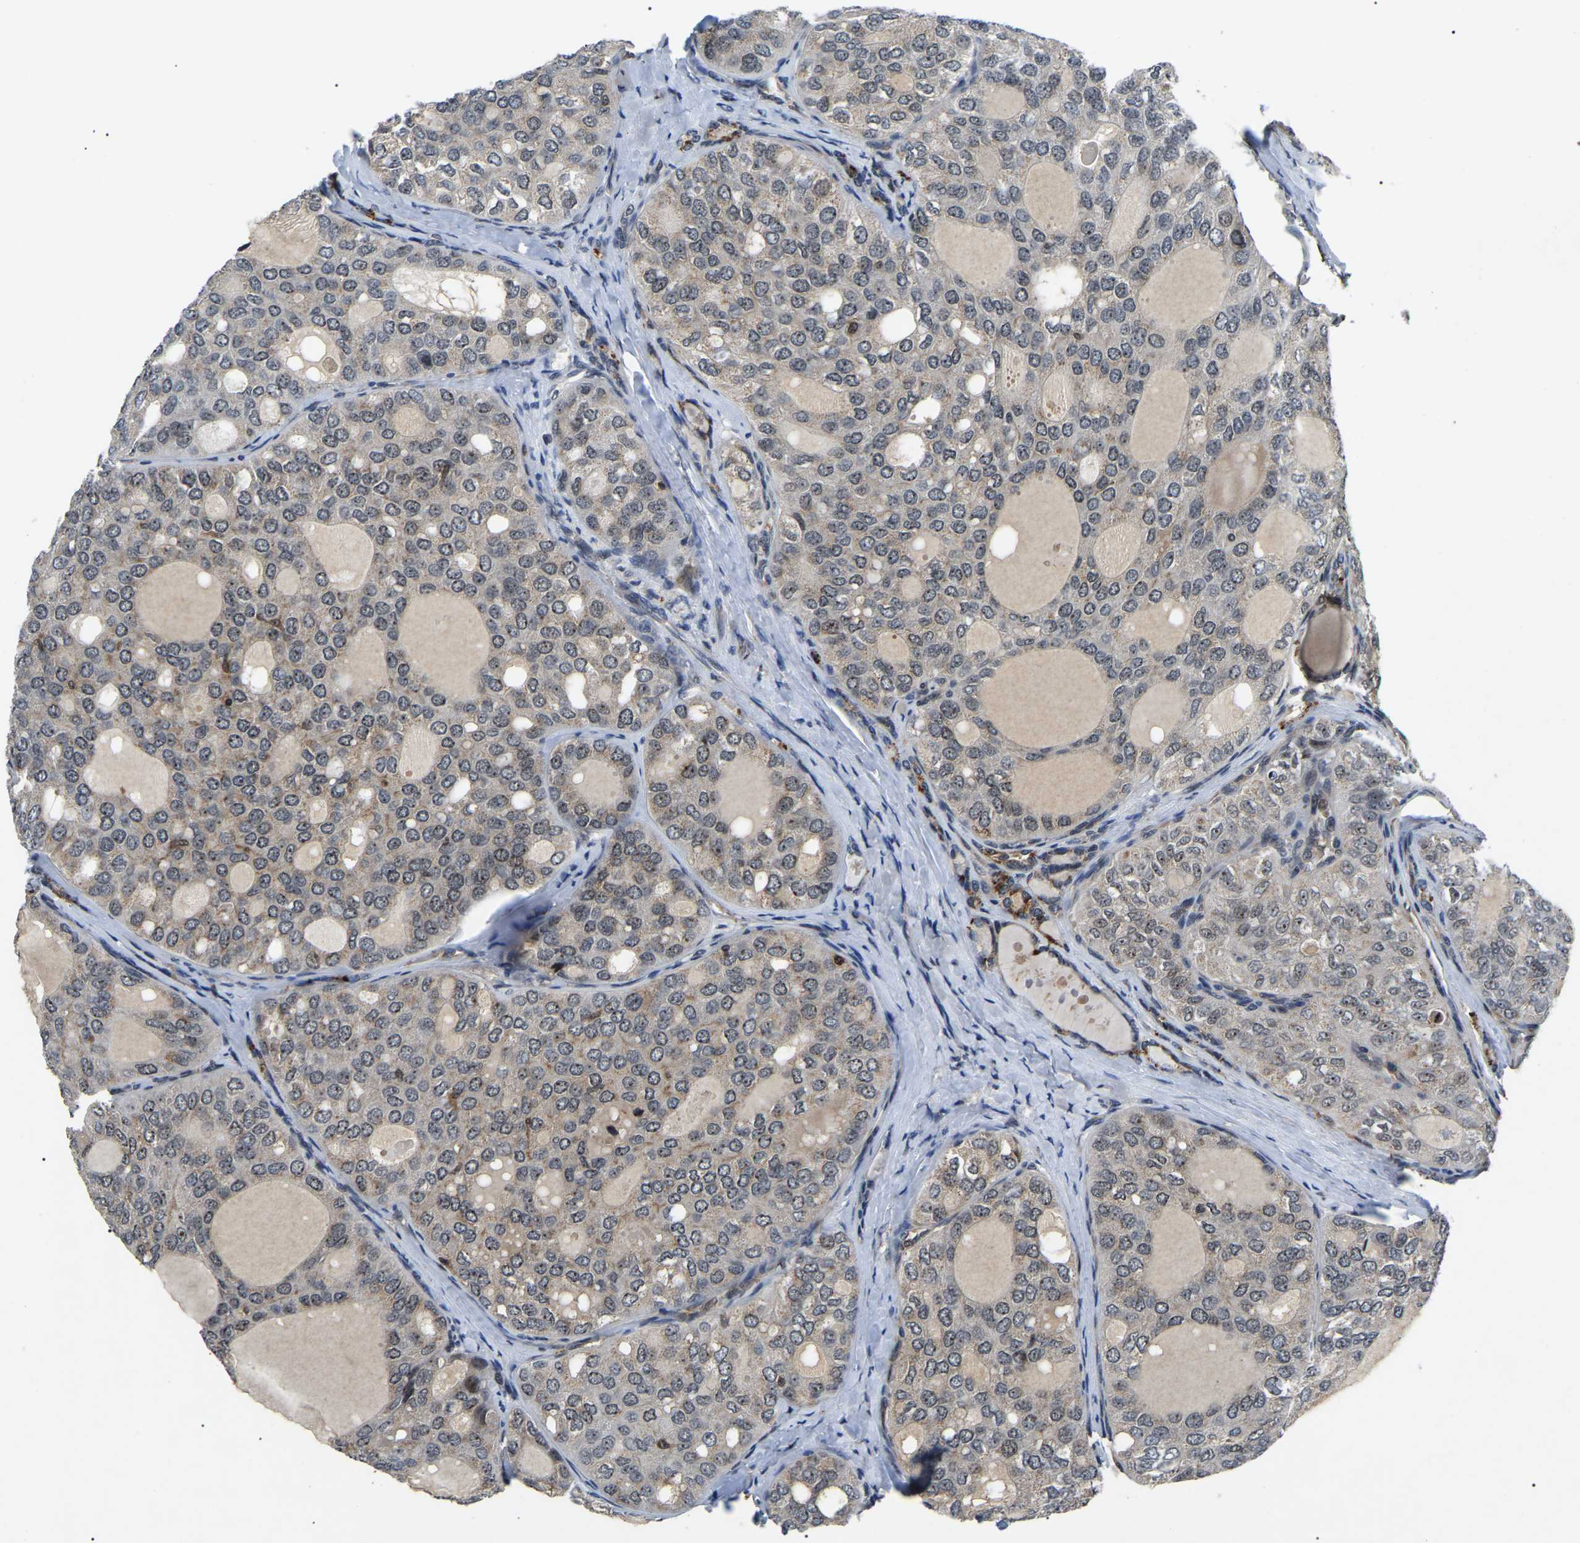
{"staining": {"intensity": "negative", "quantity": "none", "location": "none"}, "tissue": "thyroid cancer", "cell_type": "Tumor cells", "image_type": "cancer", "snomed": [{"axis": "morphology", "description": "Follicular adenoma carcinoma, NOS"}, {"axis": "topography", "description": "Thyroid gland"}], "caption": "IHC photomicrograph of thyroid cancer stained for a protein (brown), which demonstrates no expression in tumor cells. Brightfield microscopy of IHC stained with DAB (brown) and hematoxylin (blue), captured at high magnification.", "gene": "RBM28", "patient": {"sex": "male", "age": 75}}